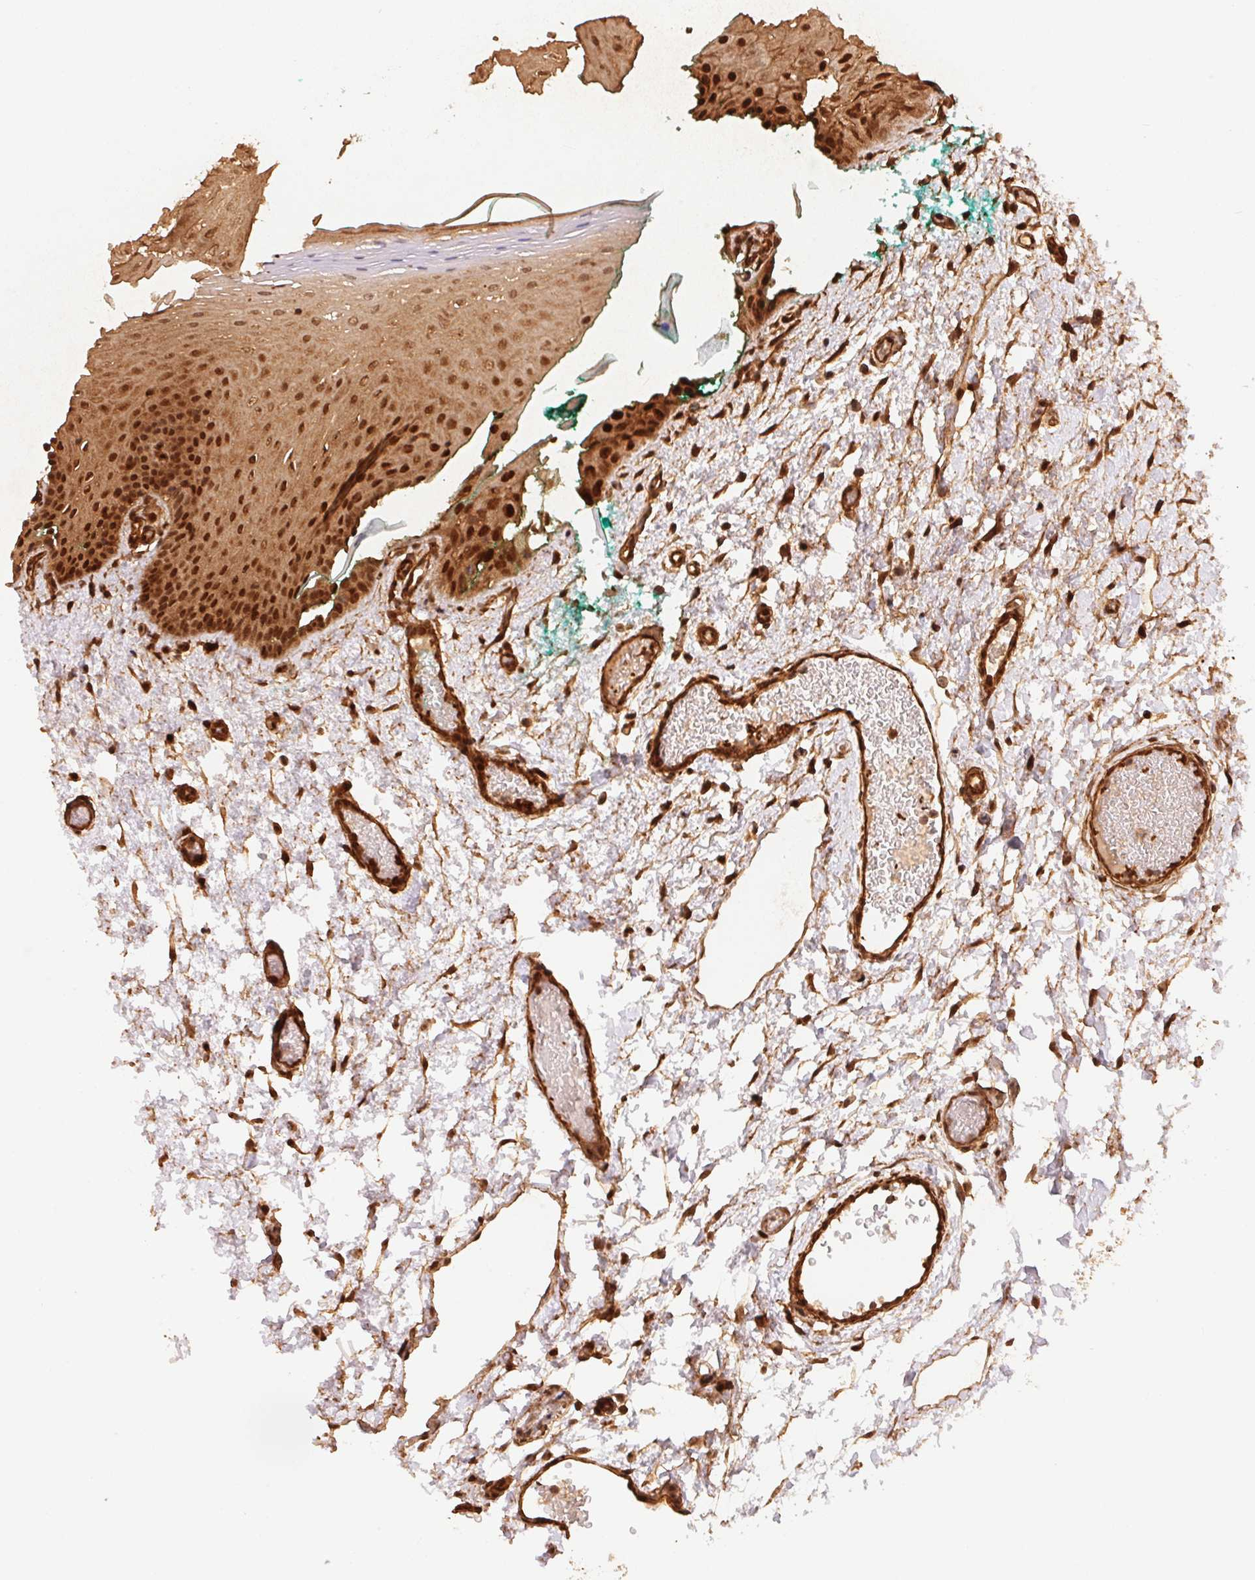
{"staining": {"intensity": "strong", "quantity": ">75%", "location": "cytoplasmic/membranous,nuclear"}, "tissue": "oral mucosa", "cell_type": "Squamous epithelial cells", "image_type": "normal", "snomed": [{"axis": "morphology", "description": "Normal tissue, NOS"}, {"axis": "morphology", "description": "Squamous cell carcinoma, NOS"}, {"axis": "topography", "description": "Oral tissue"}, {"axis": "topography", "description": "Head-Neck"}], "caption": "The image reveals a brown stain indicating the presence of a protein in the cytoplasmic/membranous,nuclear of squamous epithelial cells in oral mucosa. The staining is performed using DAB (3,3'-diaminobenzidine) brown chromogen to label protein expression. The nuclei are counter-stained blue using hematoxylin.", "gene": "TNIP2", "patient": {"sex": "male", "age": 78}}